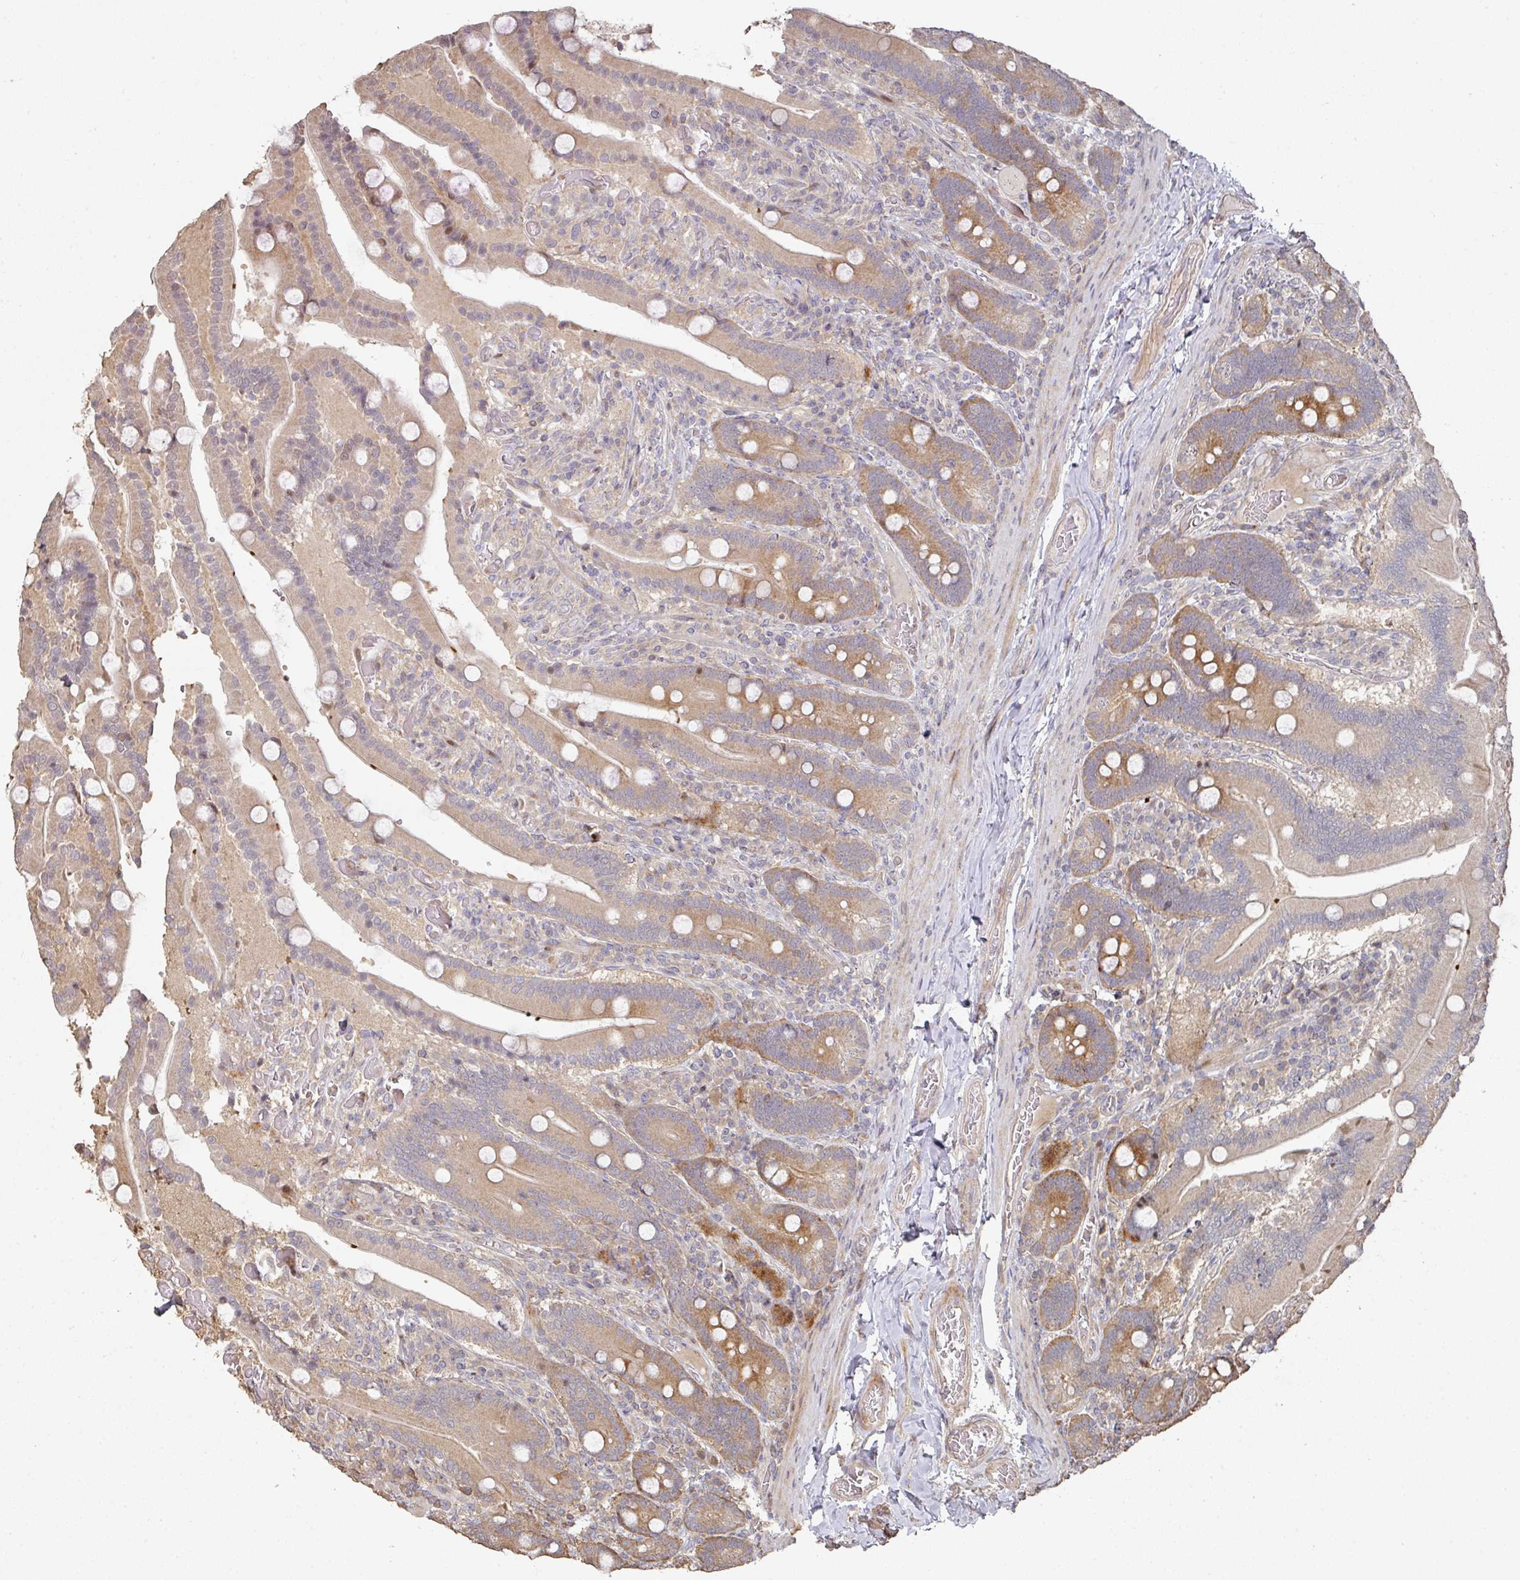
{"staining": {"intensity": "moderate", "quantity": "25%-75%", "location": "cytoplasmic/membranous"}, "tissue": "duodenum", "cell_type": "Glandular cells", "image_type": "normal", "snomed": [{"axis": "morphology", "description": "Normal tissue, NOS"}, {"axis": "topography", "description": "Duodenum"}], "caption": "Duodenum stained for a protein (brown) shows moderate cytoplasmic/membranous positive expression in approximately 25%-75% of glandular cells.", "gene": "CA7", "patient": {"sex": "female", "age": 62}}